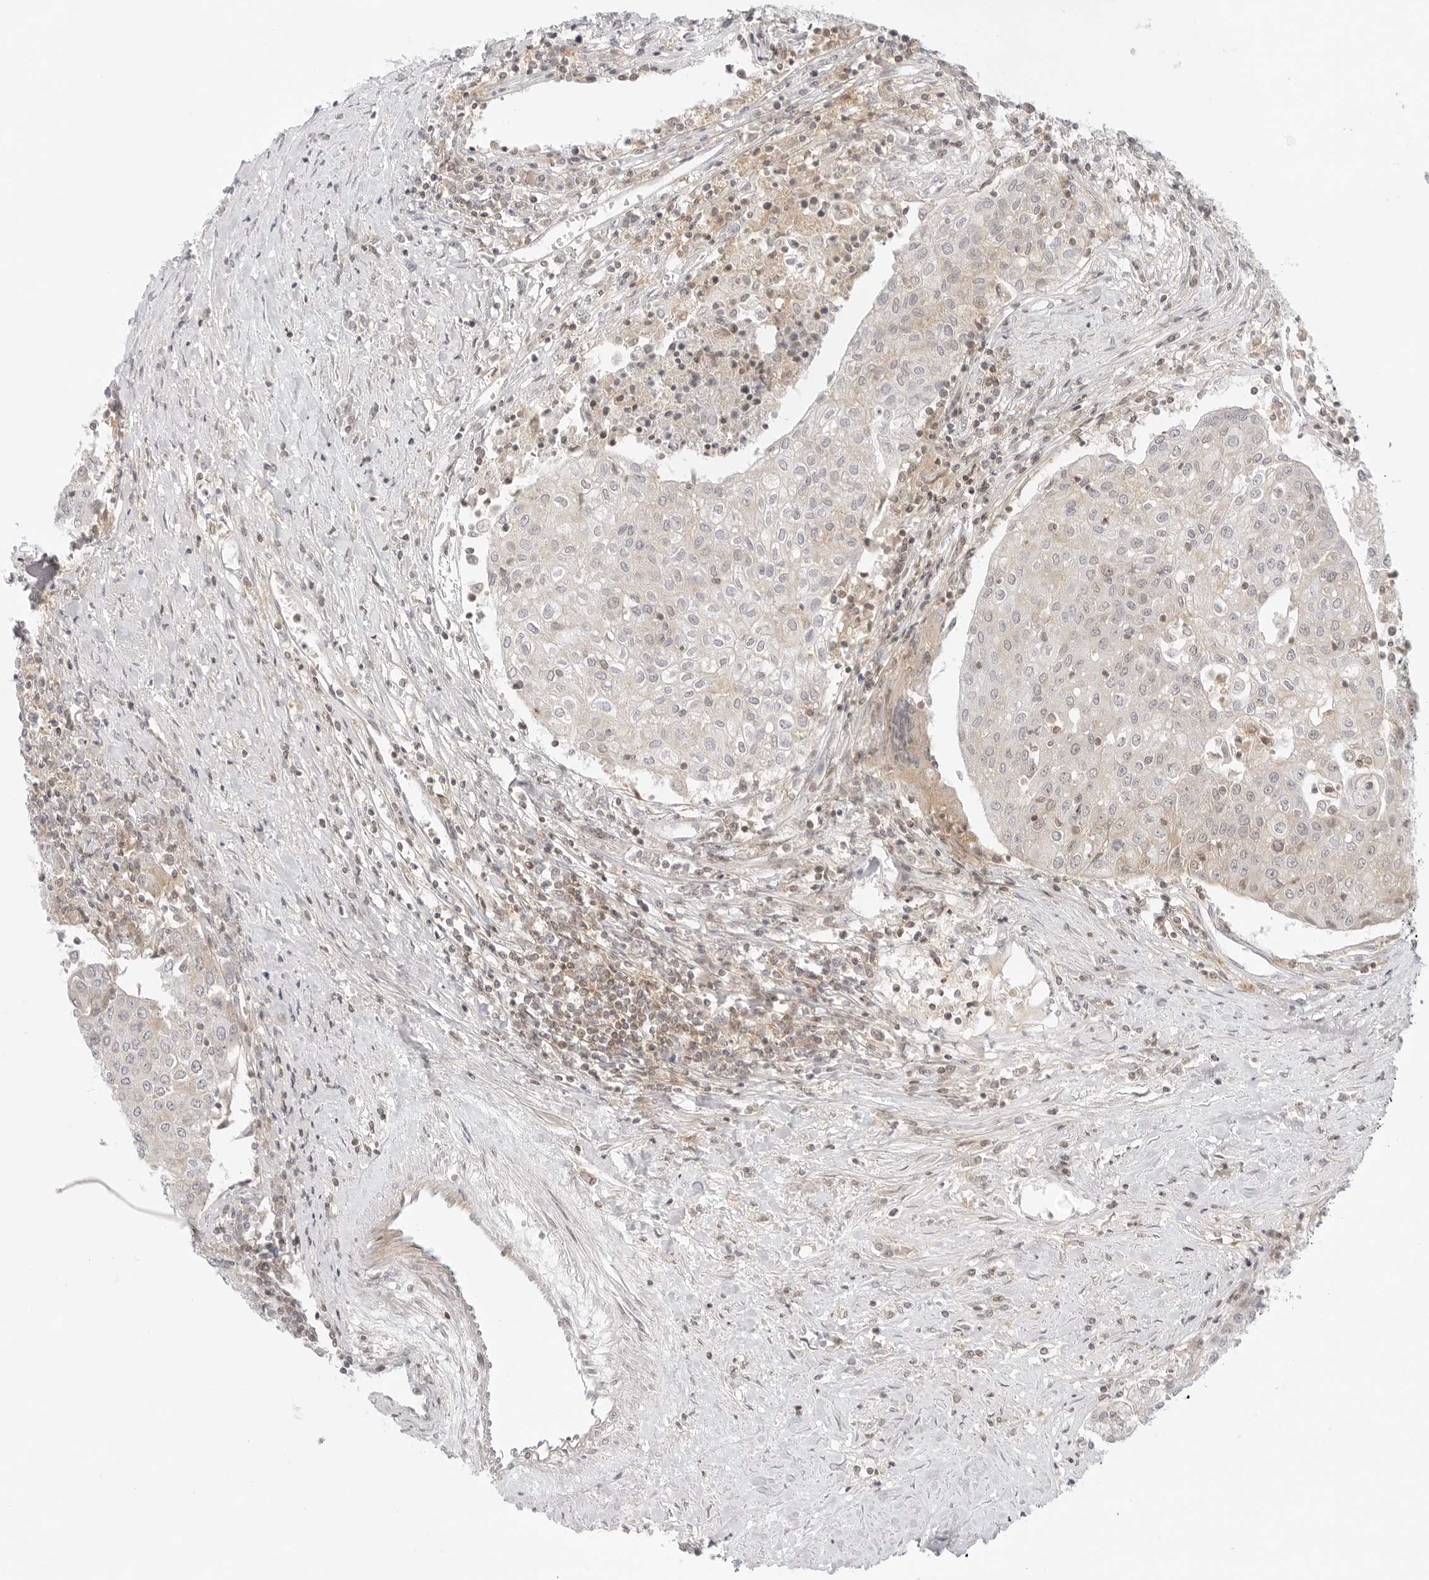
{"staining": {"intensity": "weak", "quantity": "<25%", "location": "cytoplasmic/membranous,nuclear"}, "tissue": "urothelial cancer", "cell_type": "Tumor cells", "image_type": "cancer", "snomed": [{"axis": "morphology", "description": "Urothelial carcinoma, High grade"}, {"axis": "topography", "description": "Urinary bladder"}], "caption": "Immunohistochemistry histopathology image of urothelial cancer stained for a protein (brown), which reveals no staining in tumor cells.", "gene": "TNFRSF14", "patient": {"sex": "female", "age": 85}}